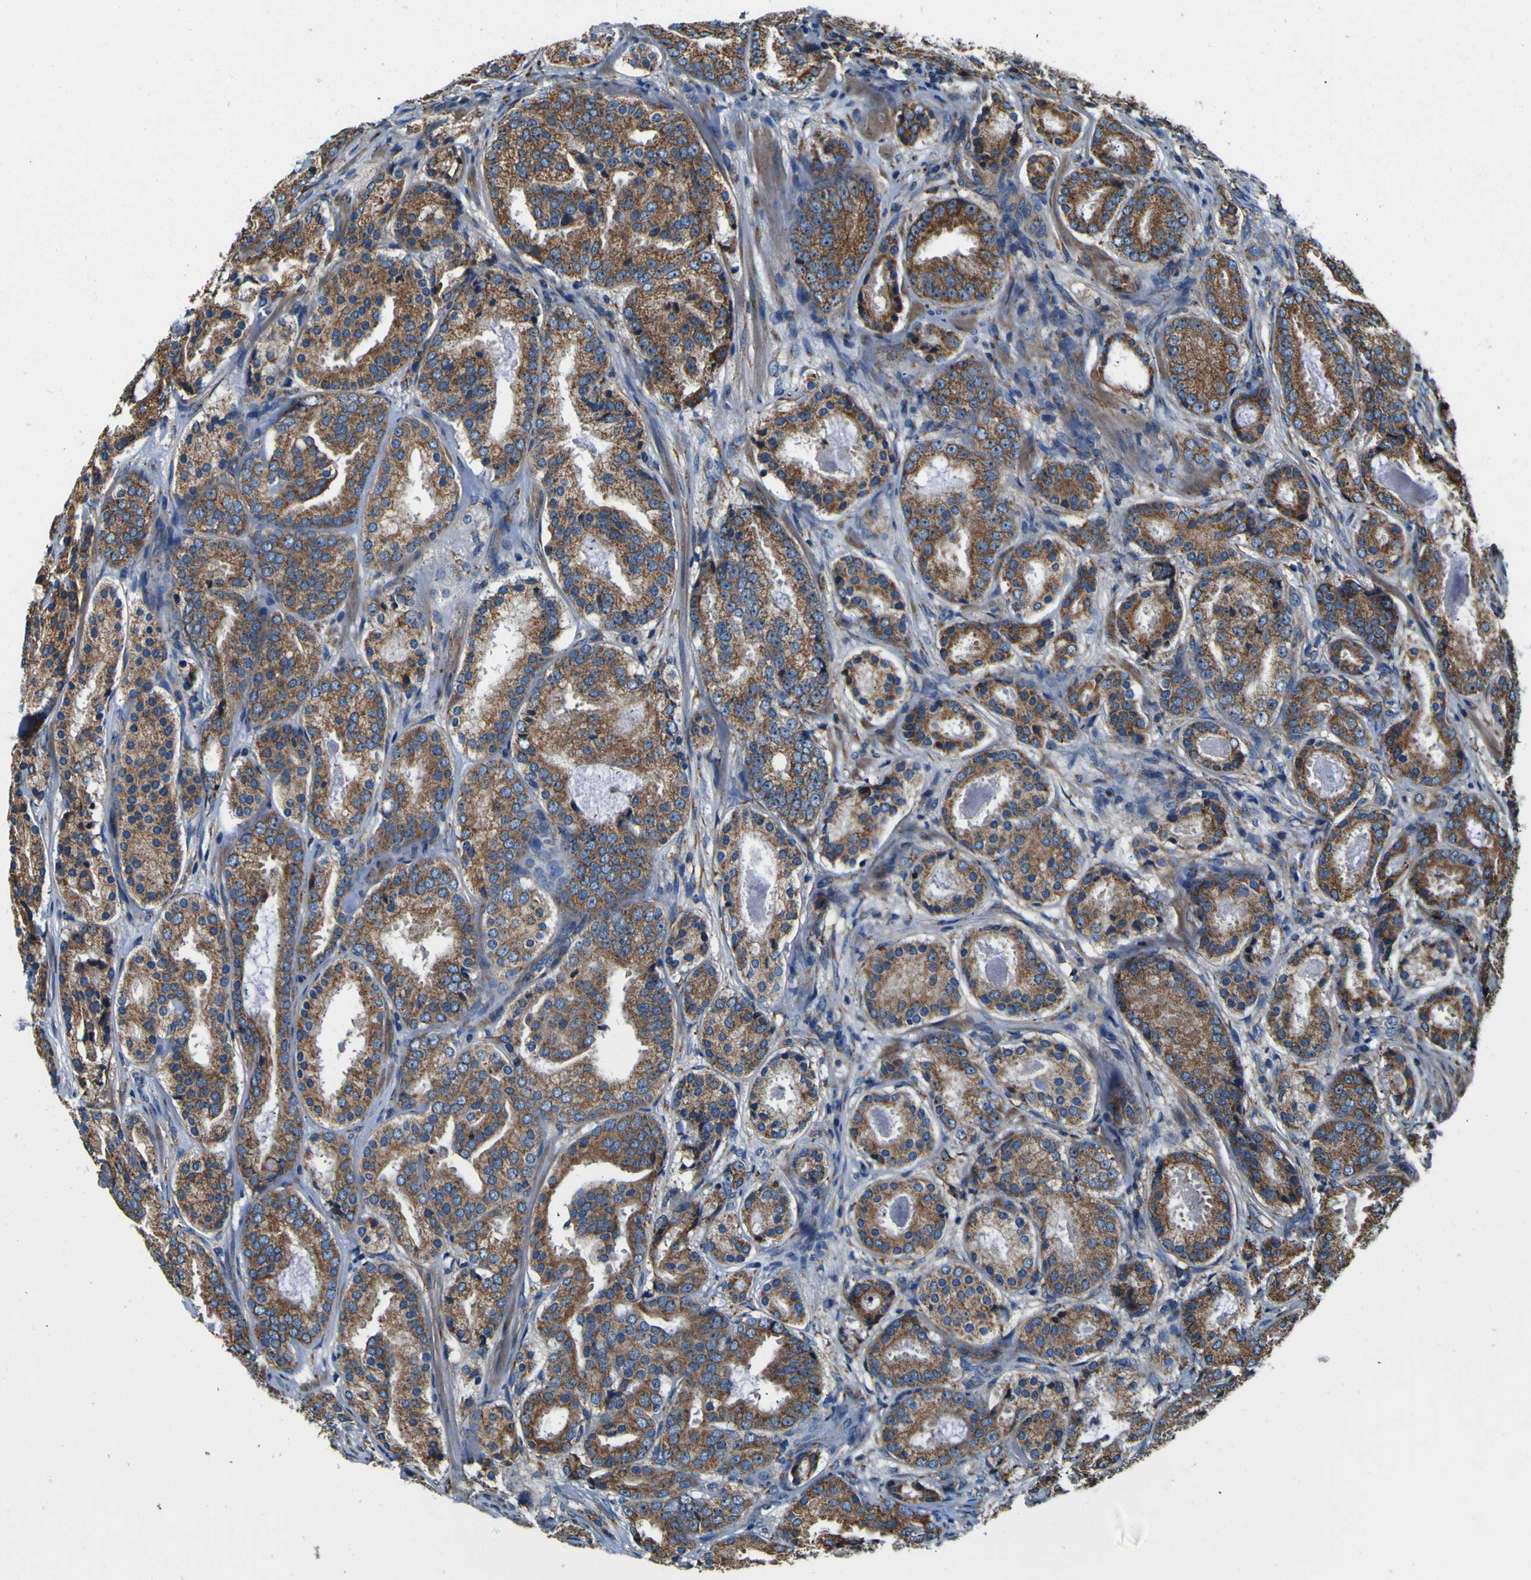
{"staining": {"intensity": "moderate", "quantity": ">75%", "location": "cytoplasmic/membranous"}, "tissue": "prostate cancer", "cell_type": "Tumor cells", "image_type": "cancer", "snomed": [{"axis": "morphology", "description": "Adenocarcinoma, Low grade"}, {"axis": "topography", "description": "Prostate"}], "caption": "Moderate cytoplasmic/membranous staining is identified in approximately >75% of tumor cells in prostate adenocarcinoma (low-grade).", "gene": "INPP5A", "patient": {"sex": "male", "age": 69}}